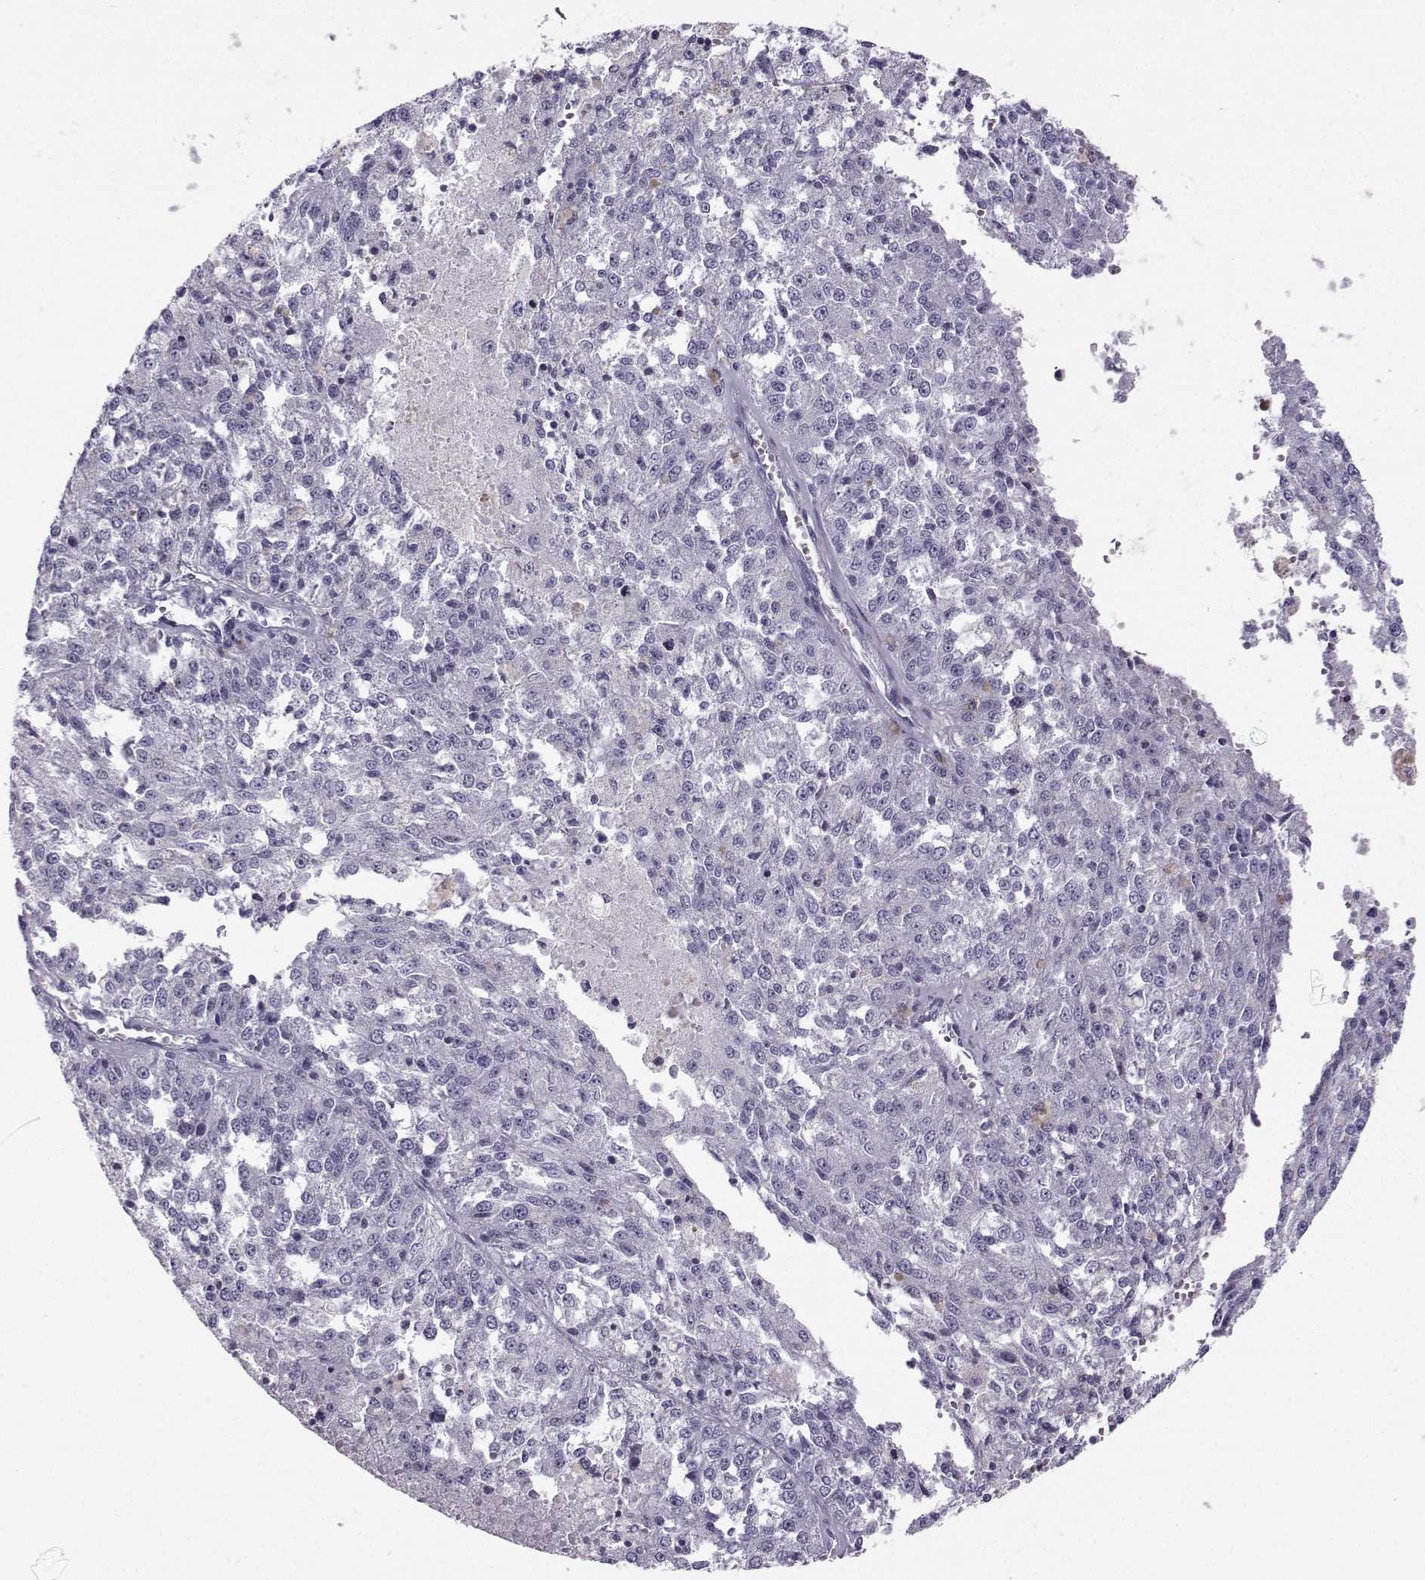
{"staining": {"intensity": "negative", "quantity": "none", "location": "none"}, "tissue": "melanoma", "cell_type": "Tumor cells", "image_type": "cancer", "snomed": [{"axis": "morphology", "description": "Malignant melanoma, Metastatic site"}, {"axis": "topography", "description": "Lymph node"}], "caption": "IHC photomicrograph of human melanoma stained for a protein (brown), which exhibits no staining in tumor cells.", "gene": "DMRT3", "patient": {"sex": "female", "age": 64}}